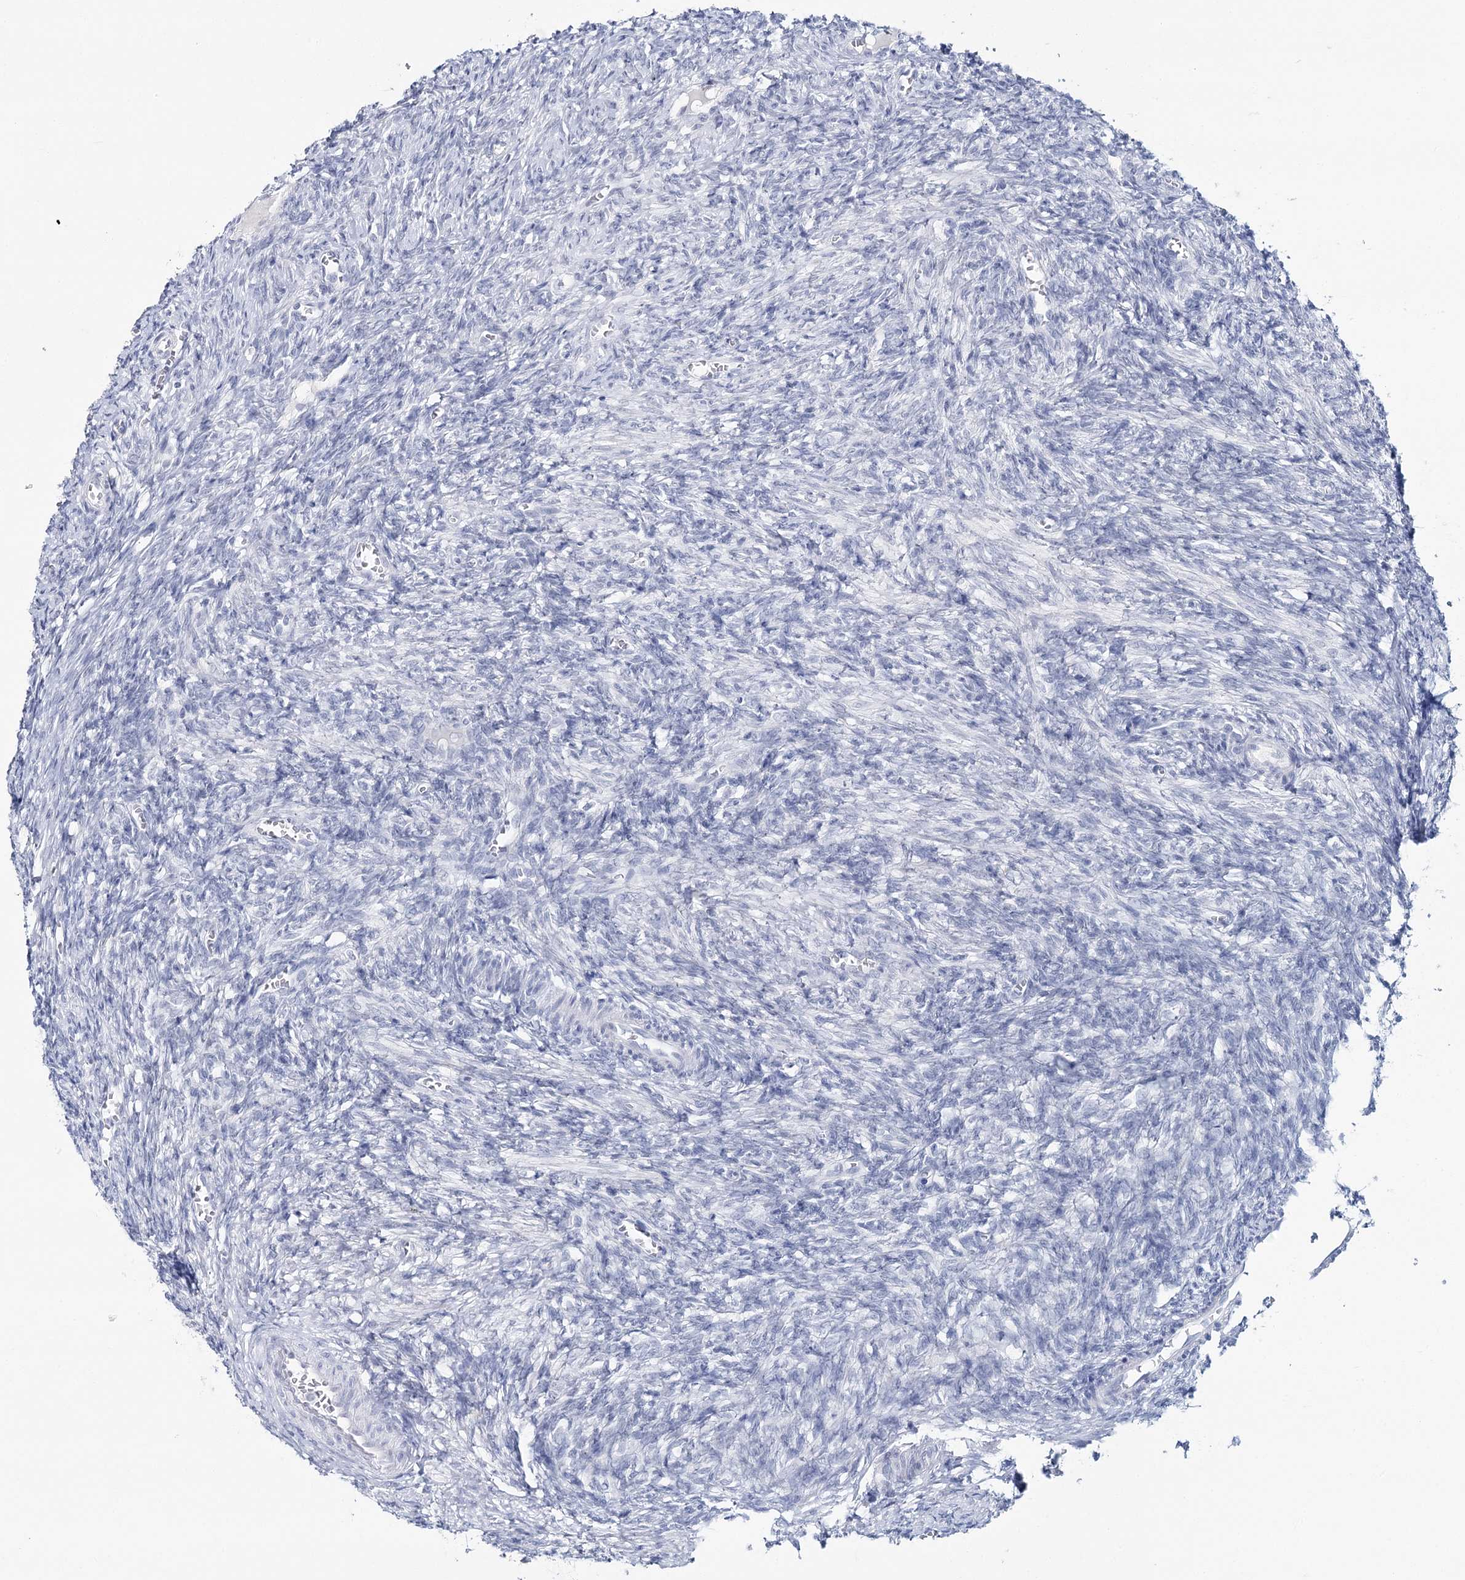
{"staining": {"intensity": "negative", "quantity": "none", "location": "none"}, "tissue": "ovary", "cell_type": "Ovarian stroma cells", "image_type": "normal", "snomed": [{"axis": "morphology", "description": "Normal tissue, NOS"}, {"axis": "topography", "description": "Ovary"}], "caption": "IHC of benign human ovary exhibits no positivity in ovarian stroma cells.", "gene": "ZC3H8", "patient": {"sex": "female", "age": 27}}